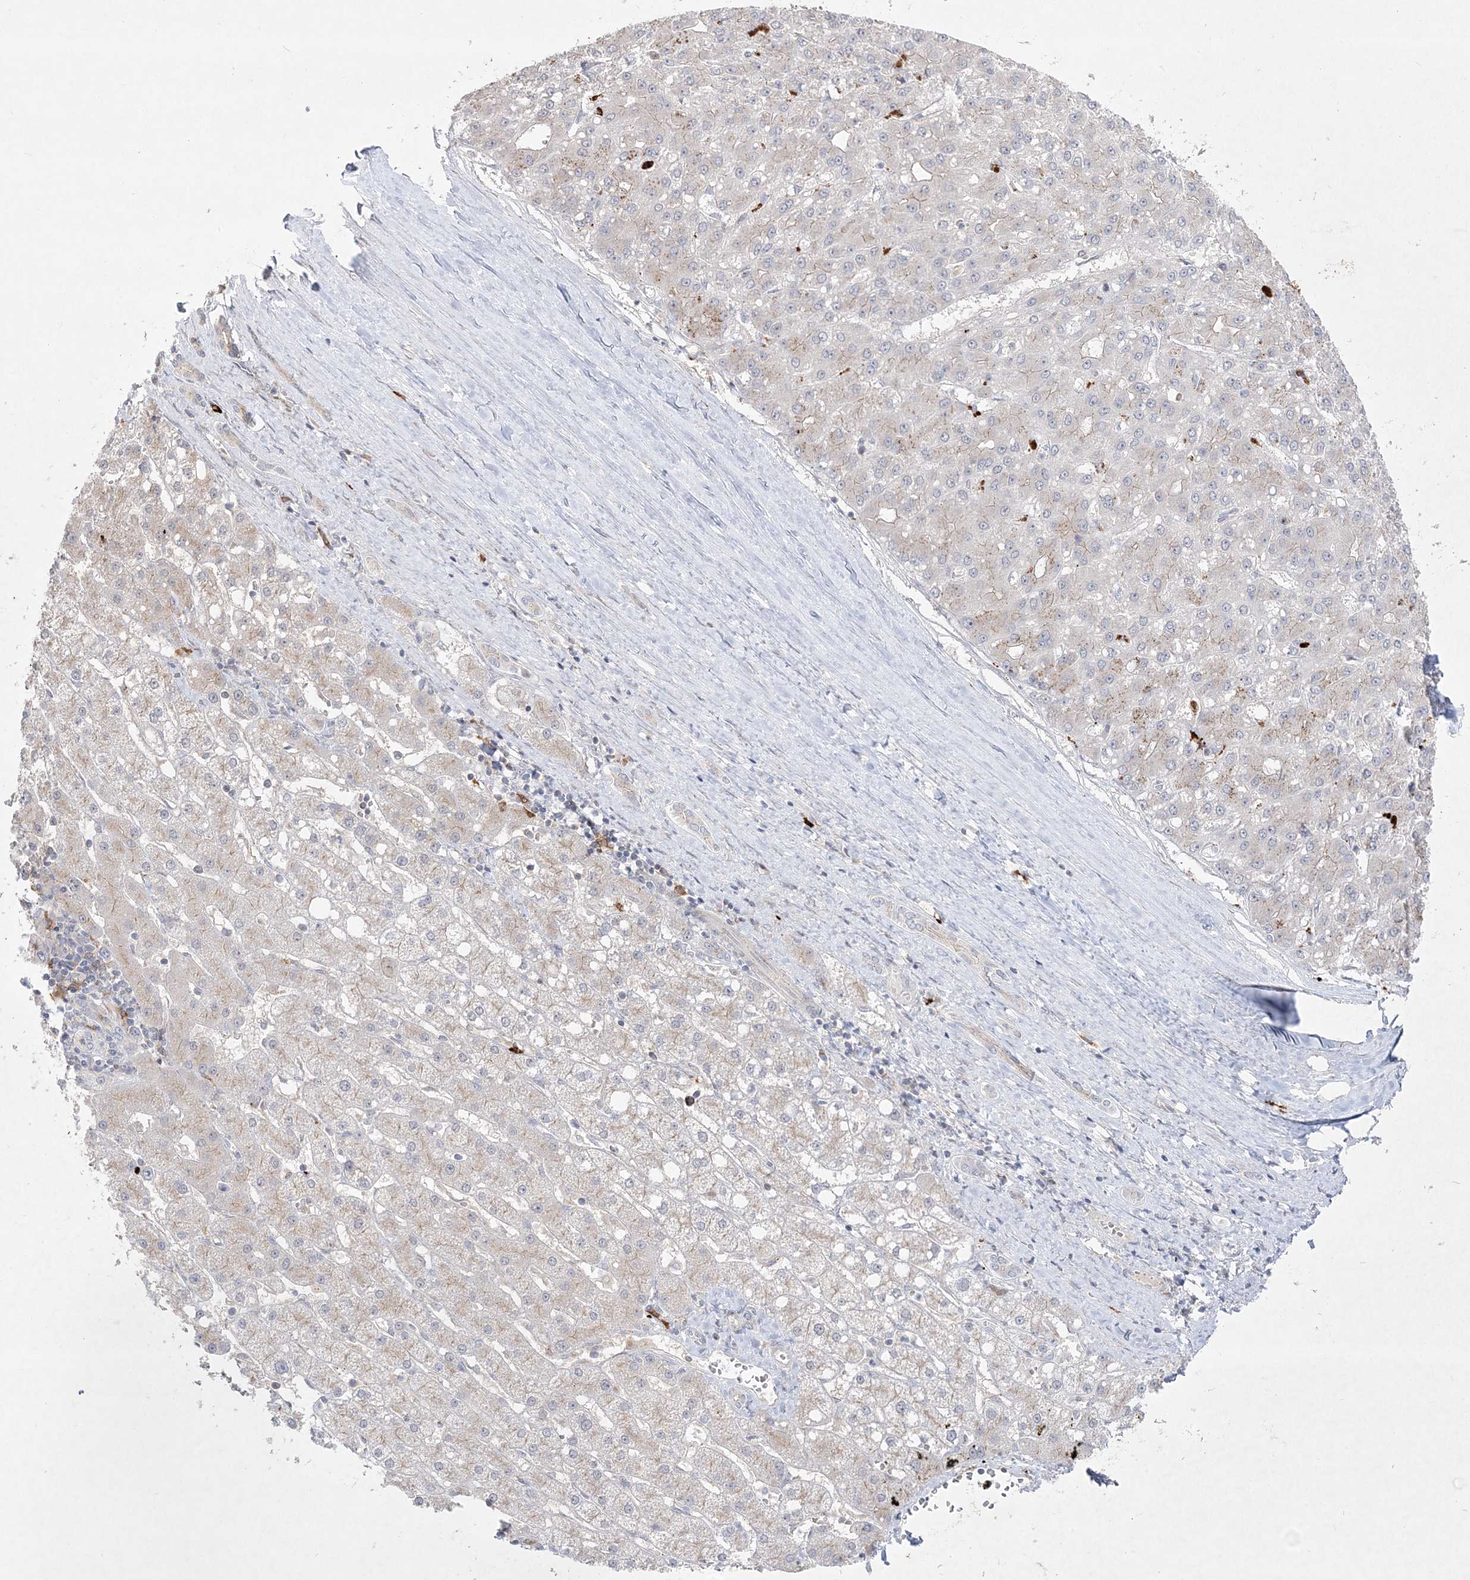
{"staining": {"intensity": "negative", "quantity": "none", "location": "none"}, "tissue": "liver cancer", "cell_type": "Tumor cells", "image_type": "cancer", "snomed": [{"axis": "morphology", "description": "Carcinoma, Hepatocellular, NOS"}, {"axis": "topography", "description": "Liver"}], "caption": "Tumor cells are negative for protein expression in human liver cancer.", "gene": "CLNK", "patient": {"sex": "male", "age": 67}}